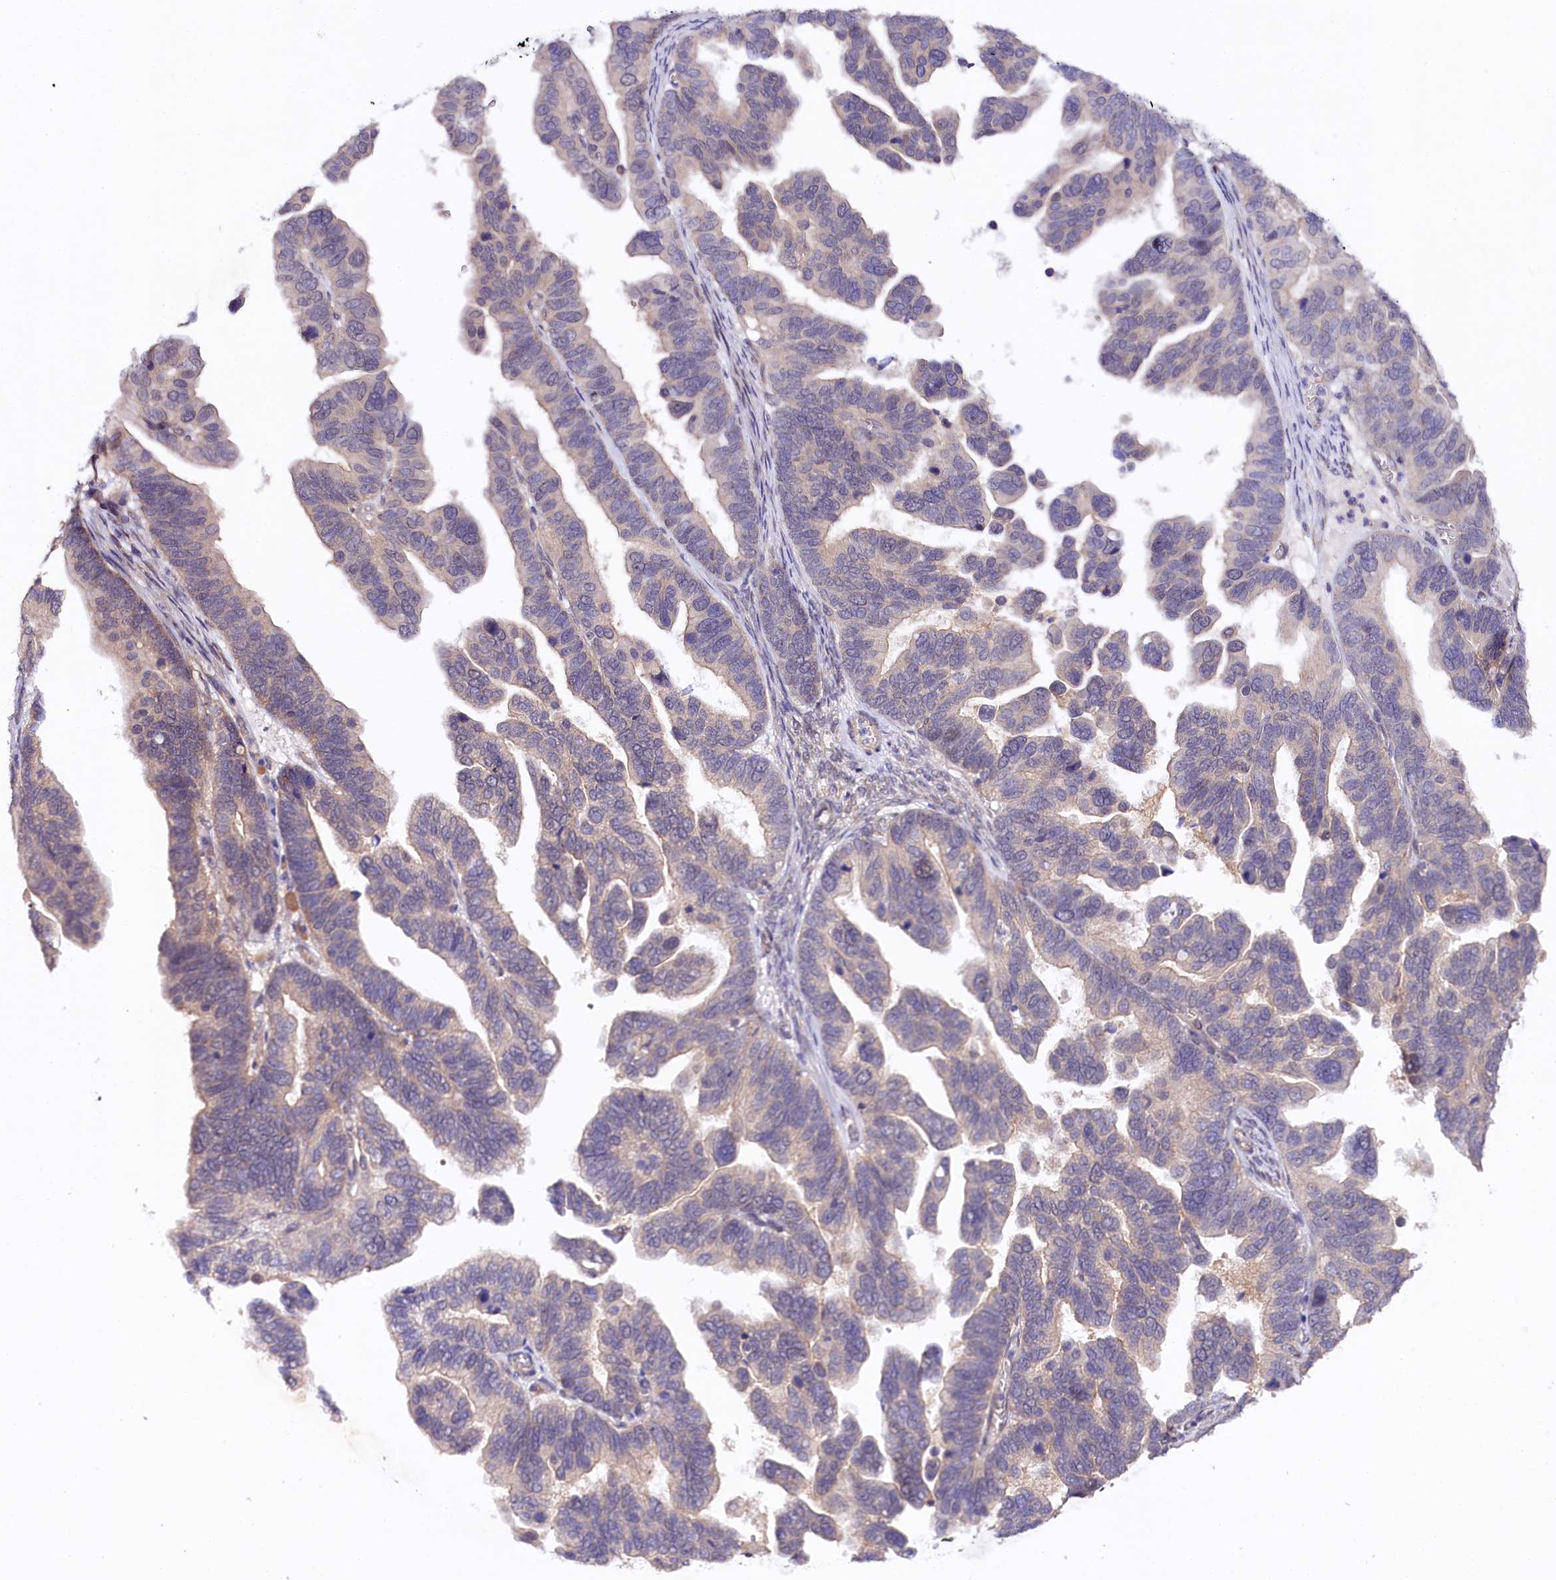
{"staining": {"intensity": "weak", "quantity": "<25%", "location": "cytoplasmic/membranous"}, "tissue": "ovarian cancer", "cell_type": "Tumor cells", "image_type": "cancer", "snomed": [{"axis": "morphology", "description": "Cystadenocarcinoma, serous, NOS"}, {"axis": "topography", "description": "Ovary"}], "caption": "A histopathology image of human ovarian serous cystadenocarcinoma is negative for staining in tumor cells. Brightfield microscopy of immunohistochemistry stained with DAB (brown) and hematoxylin (blue), captured at high magnification.", "gene": "PHLDB1", "patient": {"sex": "female", "age": 56}}